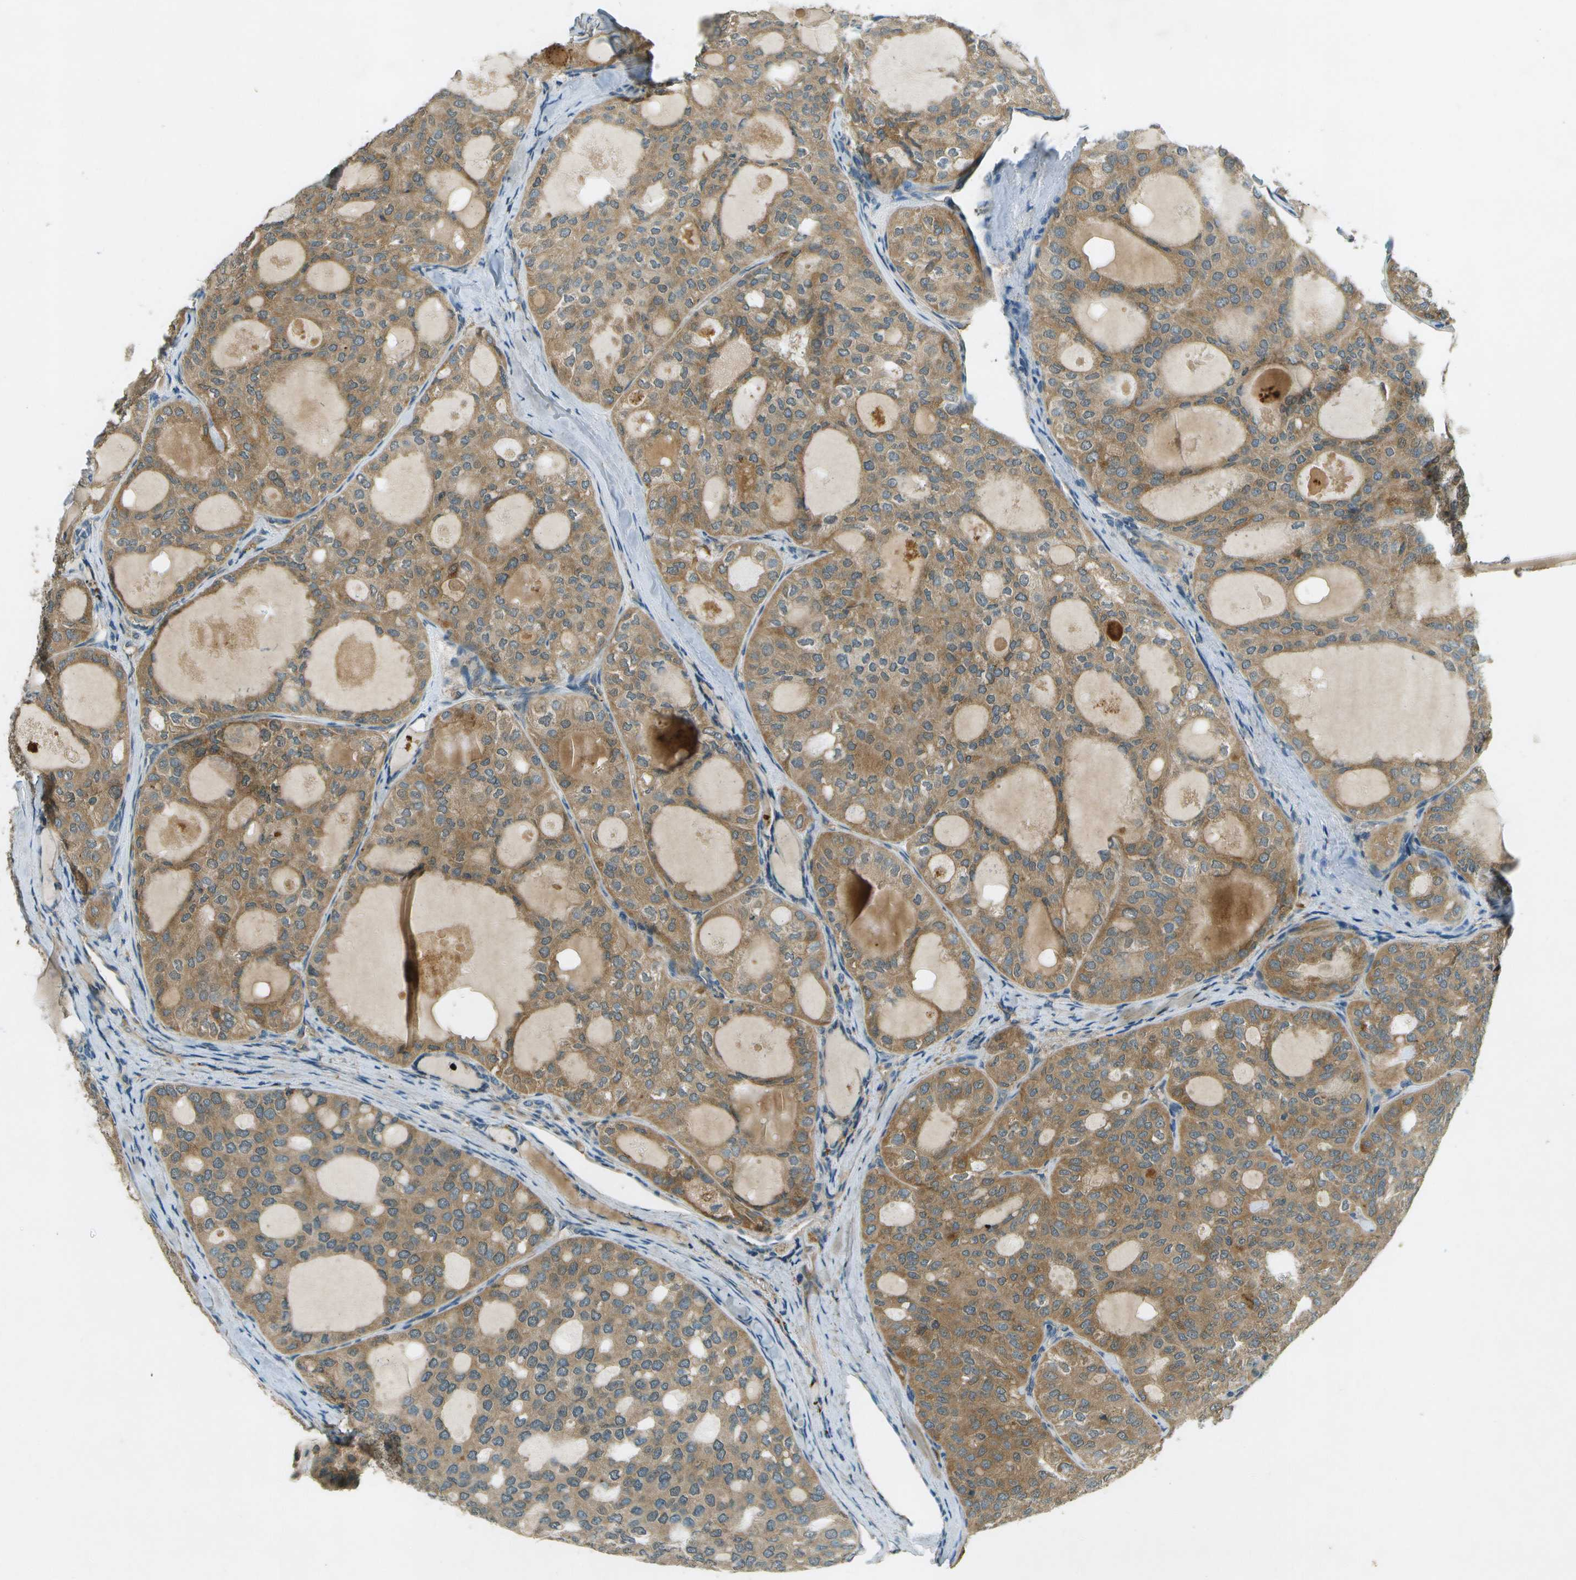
{"staining": {"intensity": "moderate", "quantity": ">75%", "location": "cytoplasmic/membranous"}, "tissue": "thyroid cancer", "cell_type": "Tumor cells", "image_type": "cancer", "snomed": [{"axis": "morphology", "description": "Follicular adenoma carcinoma, NOS"}, {"axis": "topography", "description": "Thyroid gland"}], "caption": "This is a histology image of immunohistochemistry staining of thyroid cancer (follicular adenoma carcinoma), which shows moderate positivity in the cytoplasmic/membranous of tumor cells.", "gene": "NUDT4", "patient": {"sex": "male", "age": 75}}